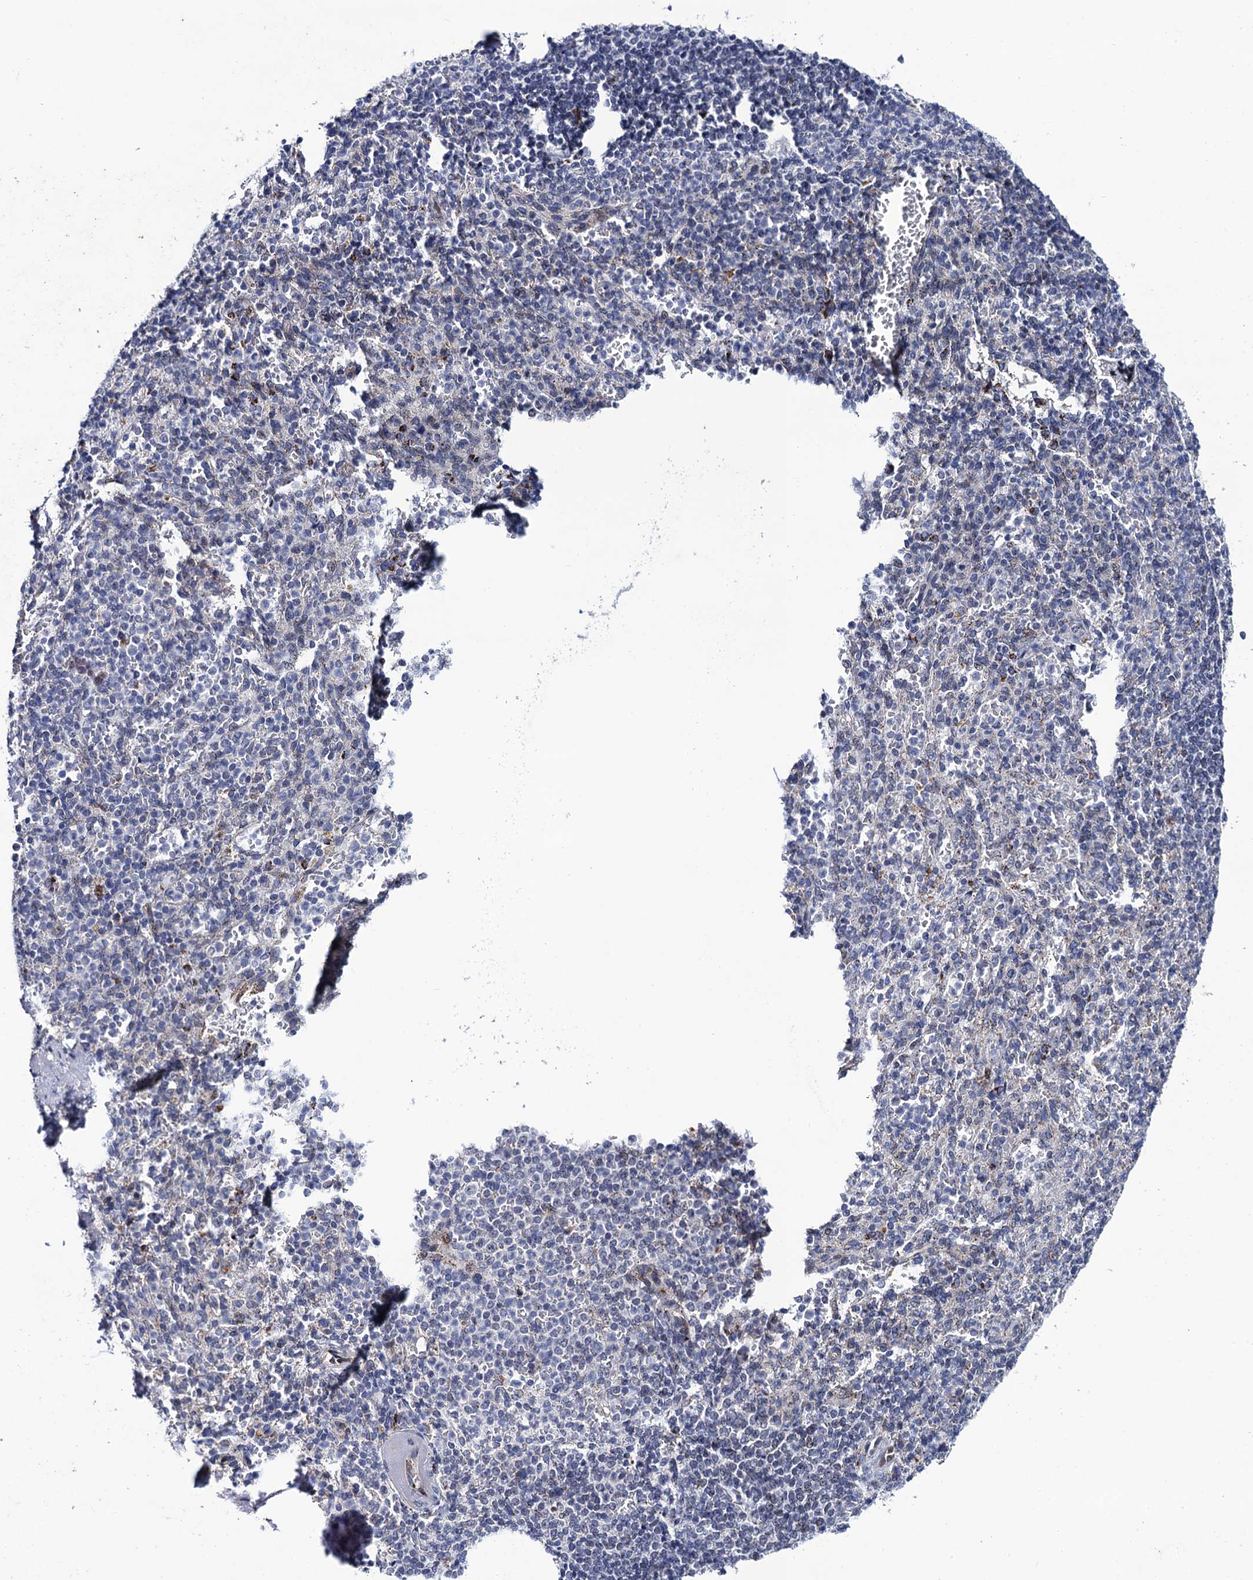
{"staining": {"intensity": "negative", "quantity": "none", "location": "none"}, "tissue": "spleen", "cell_type": "Cells in red pulp", "image_type": "normal", "snomed": [{"axis": "morphology", "description": "Normal tissue, NOS"}, {"axis": "topography", "description": "Spleen"}], "caption": "IHC micrograph of benign spleen: human spleen stained with DAB (3,3'-diaminobenzidine) reveals no significant protein staining in cells in red pulp.", "gene": "THAP2", "patient": {"sex": "female", "age": 74}}